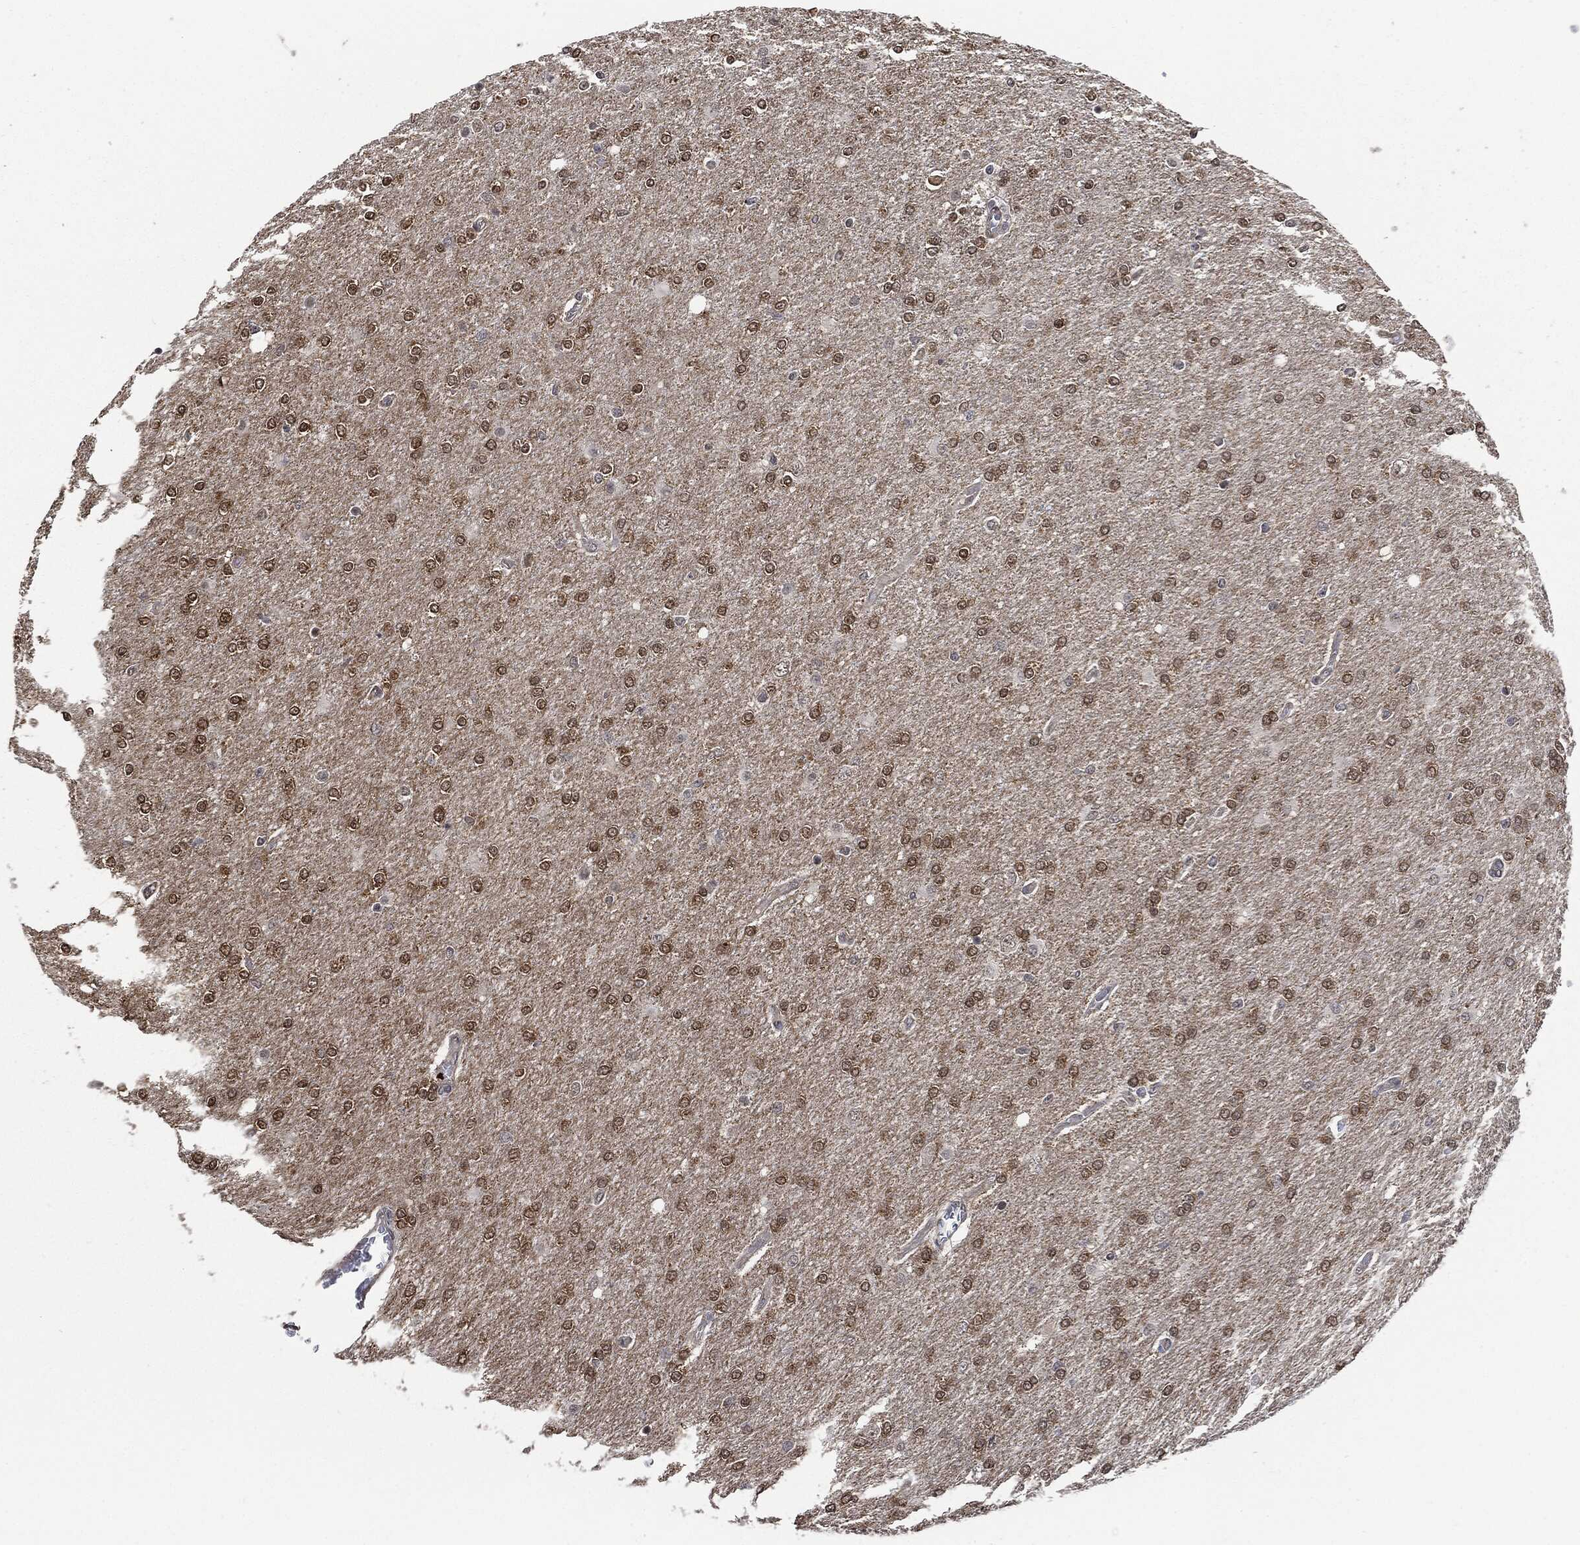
{"staining": {"intensity": "moderate", "quantity": ">75%", "location": "nuclear"}, "tissue": "glioma", "cell_type": "Tumor cells", "image_type": "cancer", "snomed": [{"axis": "morphology", "description": "Glioma, malignant, High grade"}, {"axis": "topography", "description": "Cerebral cortex"}], "caption": "Immunohistochemical staining of malignant glioma (high-grade) displays medium levels of moderate nuclear protein staining in about >75% of tumor cells.", "gene": "S100A9", "patient": {"sex": "male", "age": 70}}